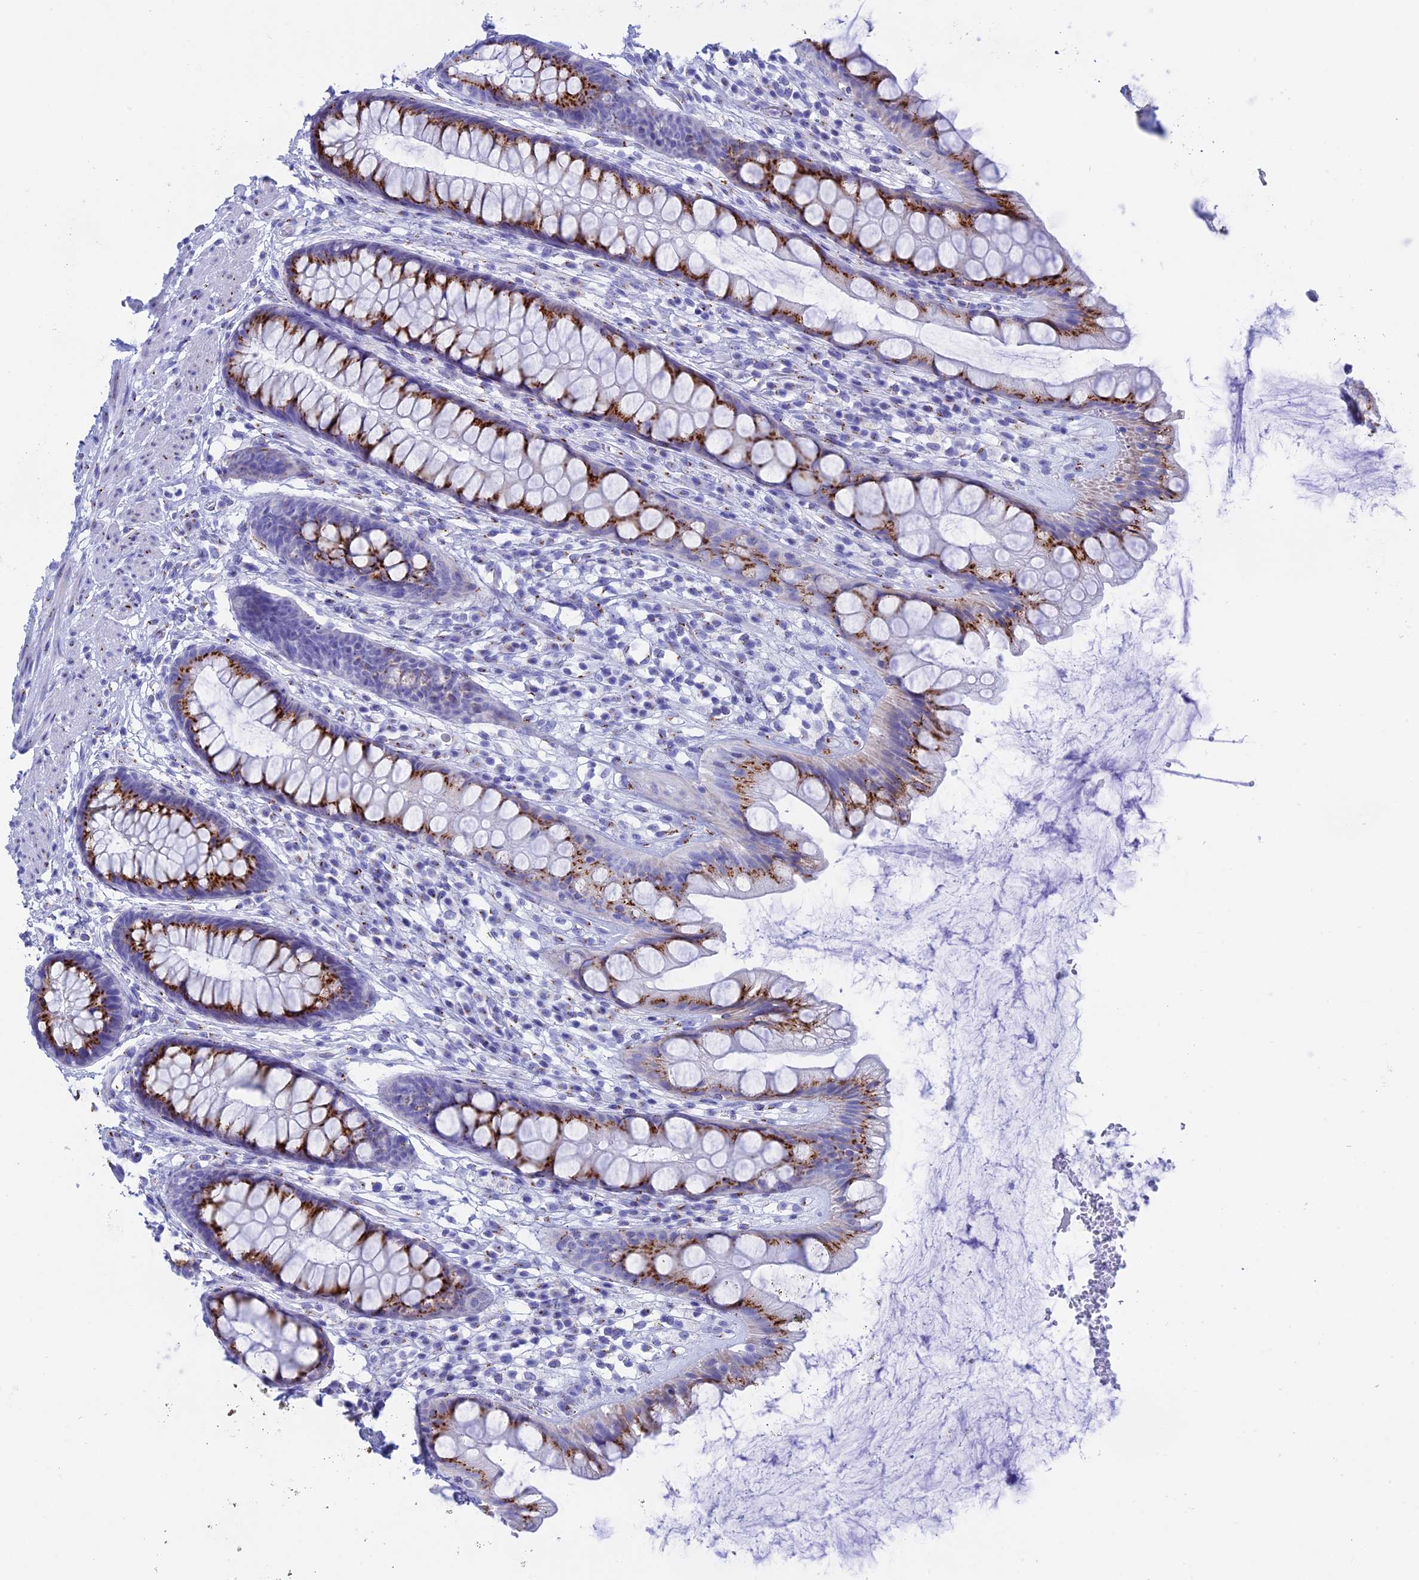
{"staining": {"intensity": "strong", "quantity": "25%-75%", "location": "cytoplasmic/membranous"}, "tissue": "rectum", "cell_type": "Glandular cells", "image_type": "normal", "snomed": [{"axis": "morphology", "description": "Normal tissue, NOS"}, {"axis": "topography", "description": "Rectum"}], "caption": "The image reveals immunohistochemical staining of benign rectum. There is strong cytoplasmic/membranous positivity is appreciated in about 25%-75% of glandular cells.", "gene": "ERICH4", "patient": {"sex": "male", "age": 74}}